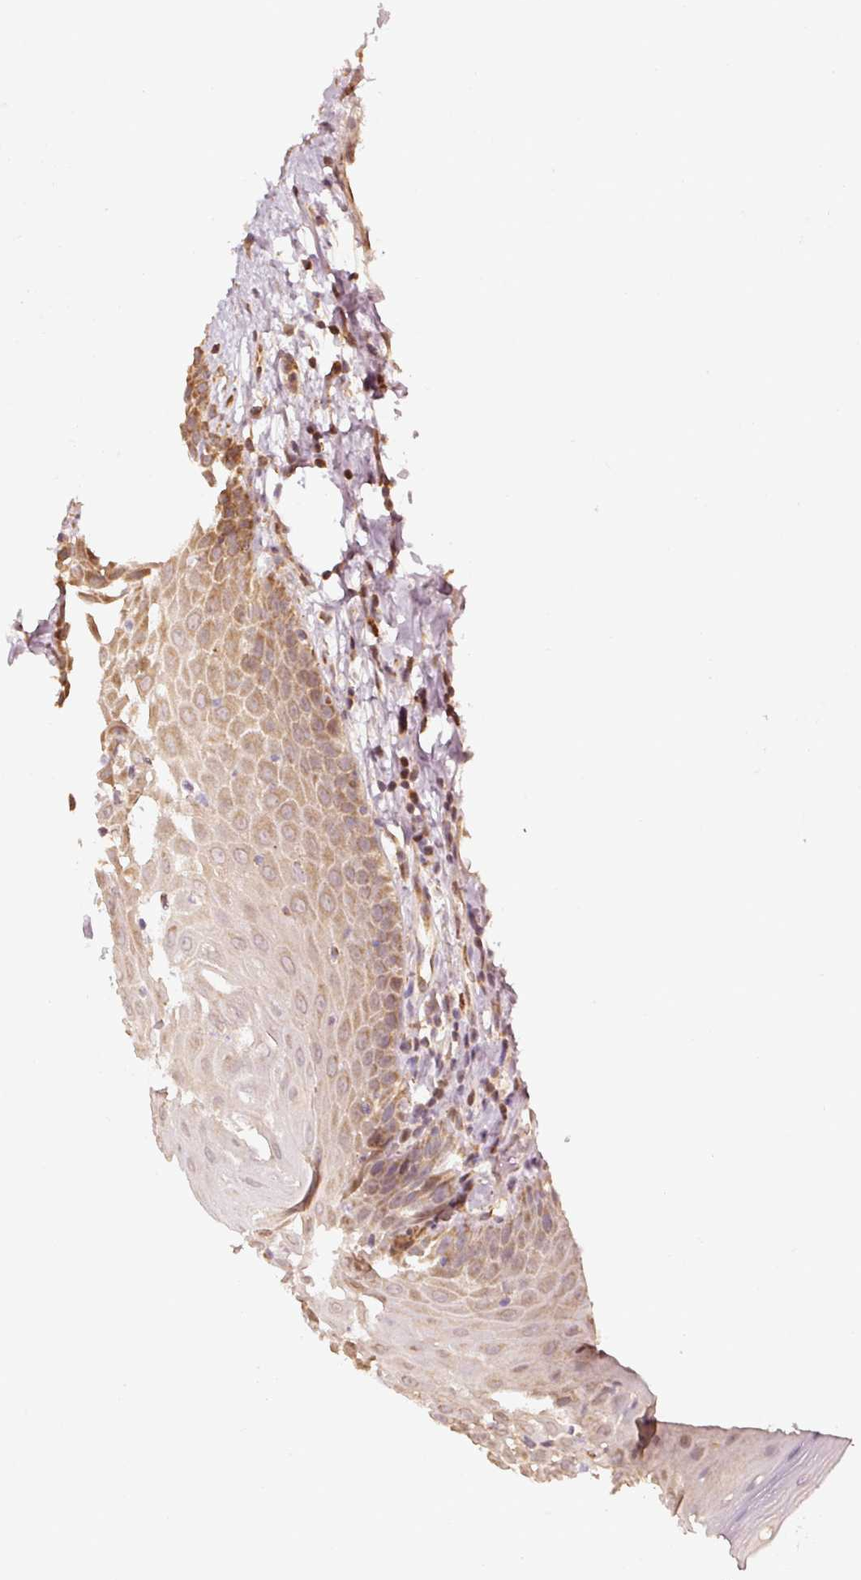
{"staining": {"intensity": "moderate", "quantity": ">75%", "location": "cytoplasmic/membranous,nuclear"}, "tissue": "oral mucosa", "cell_type": "Squamous epithelial cells", "image_type": "normal", "snomed": [{"axis": "morphology", "description": "Normal tissue, NOS"}, {"axis": "topography", "description": "Oral tissue"}, {"axis": "topography", "description": "Tounge, NOS"}], "caption": "Immunohistochemistry (IHC) image of normal human oral mucosa stained for a protein (brown), which demonstrates medium levels of moderate cytoplasmic/membranous,nuclear positivity in about >75% of squamous epithelial cells.", "gene": "RAB35", "patient": {"sex": "female", "age": 59}}